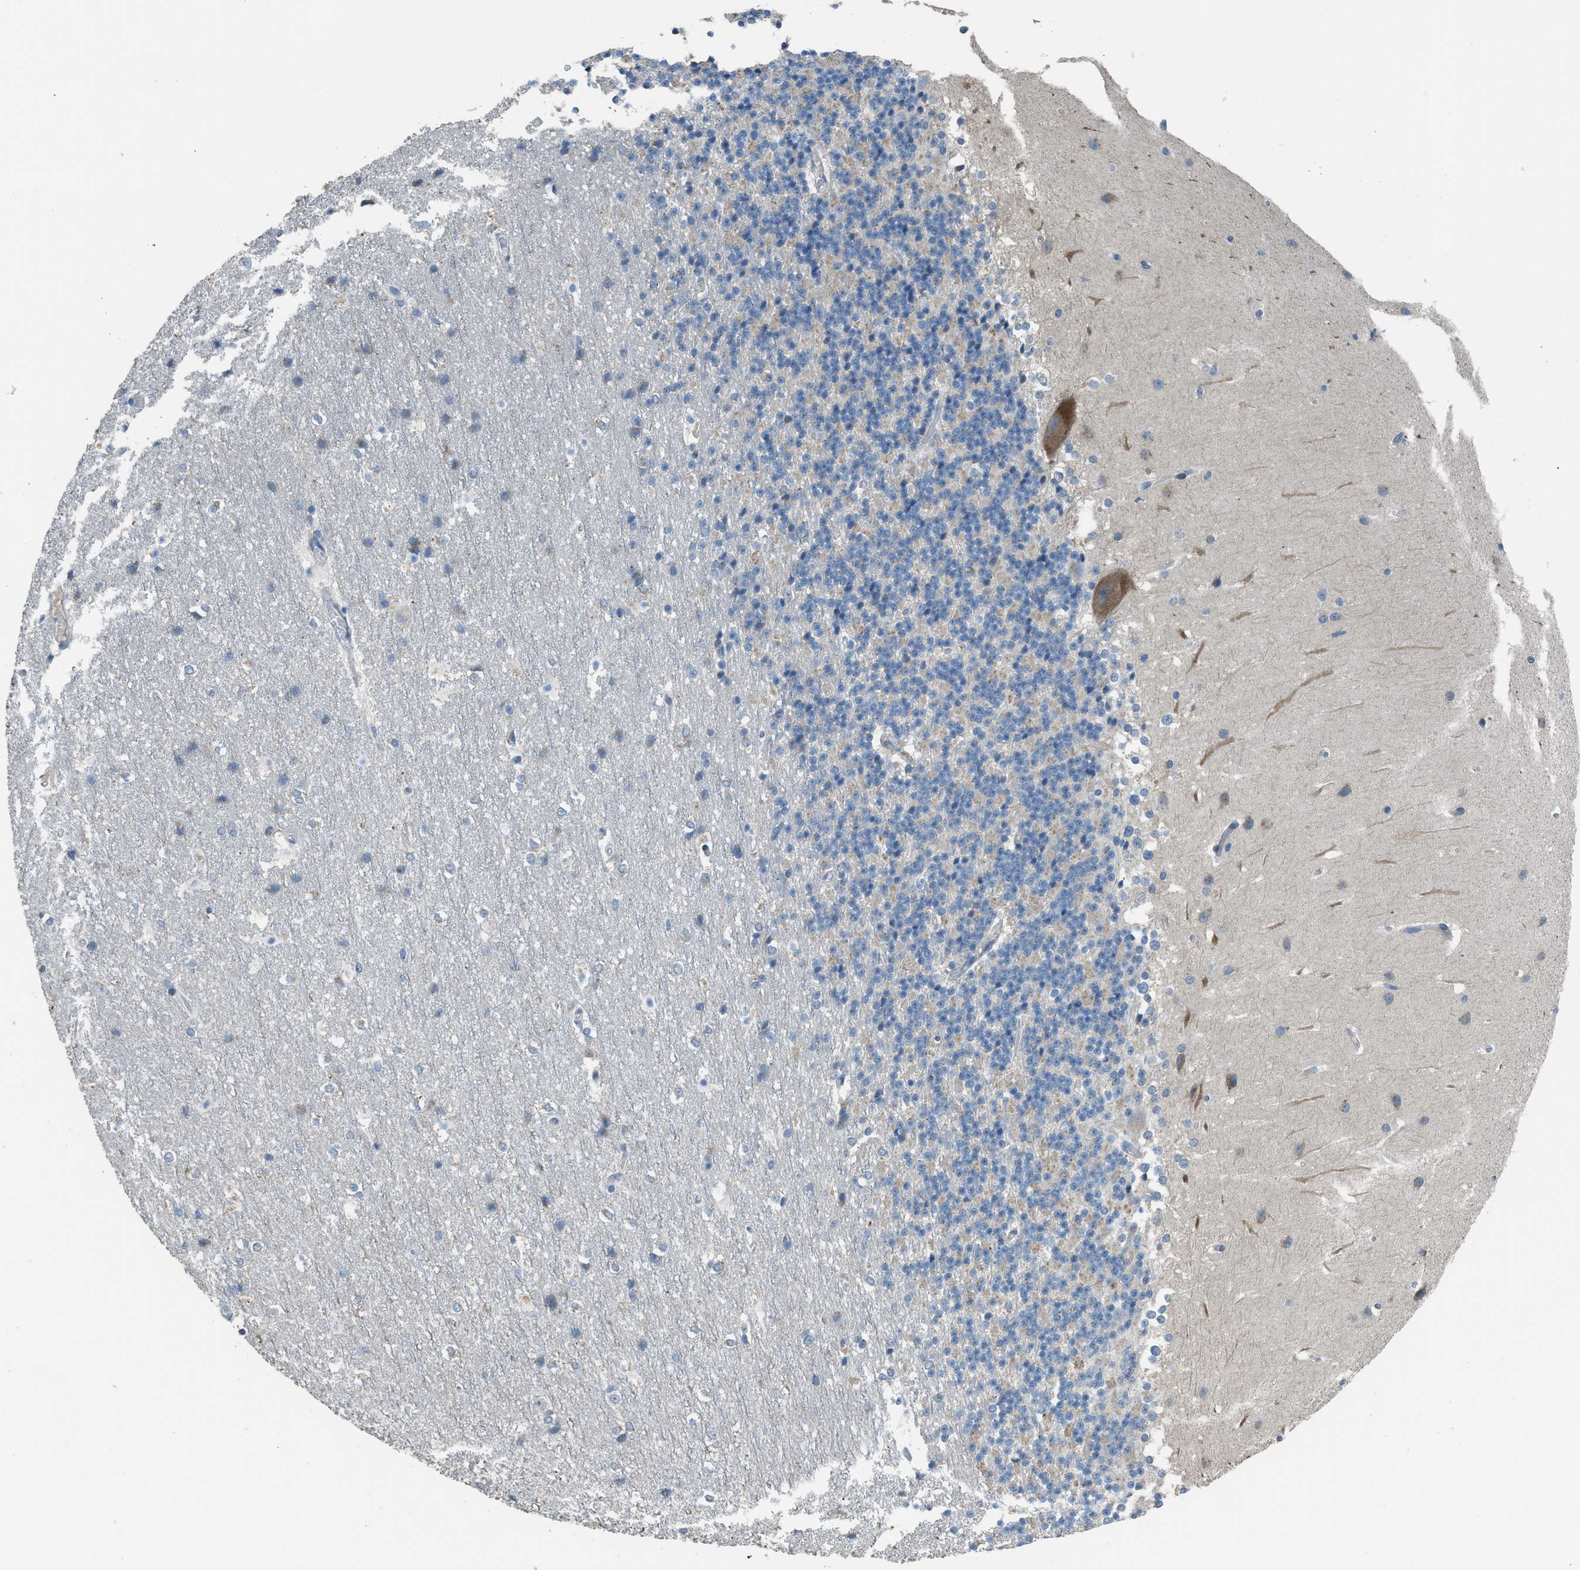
{"staining": {"intensity": "weak", "quantity": "<25%", "location": "cytoplasmic/membranous"}, "tissue": "cerebellum", "cell_type": "Cells in granular layer", "image_type": "normal", "snomed": [{"axis": "morphology", "description": "Normal tissue, NOS"}, {"axis": "topography", "description": "Cerebellum"}], "caption": "Cells in granular layer are negative for brown protein staining in benign cerebellum. (Brightfield microscopy of DAB (3,3'-diaminobenzidine) immunohistochemistry (IHC) at high magnification).", "gene": "TIMD4", "patient": {"sex": "female", "age": 19}}